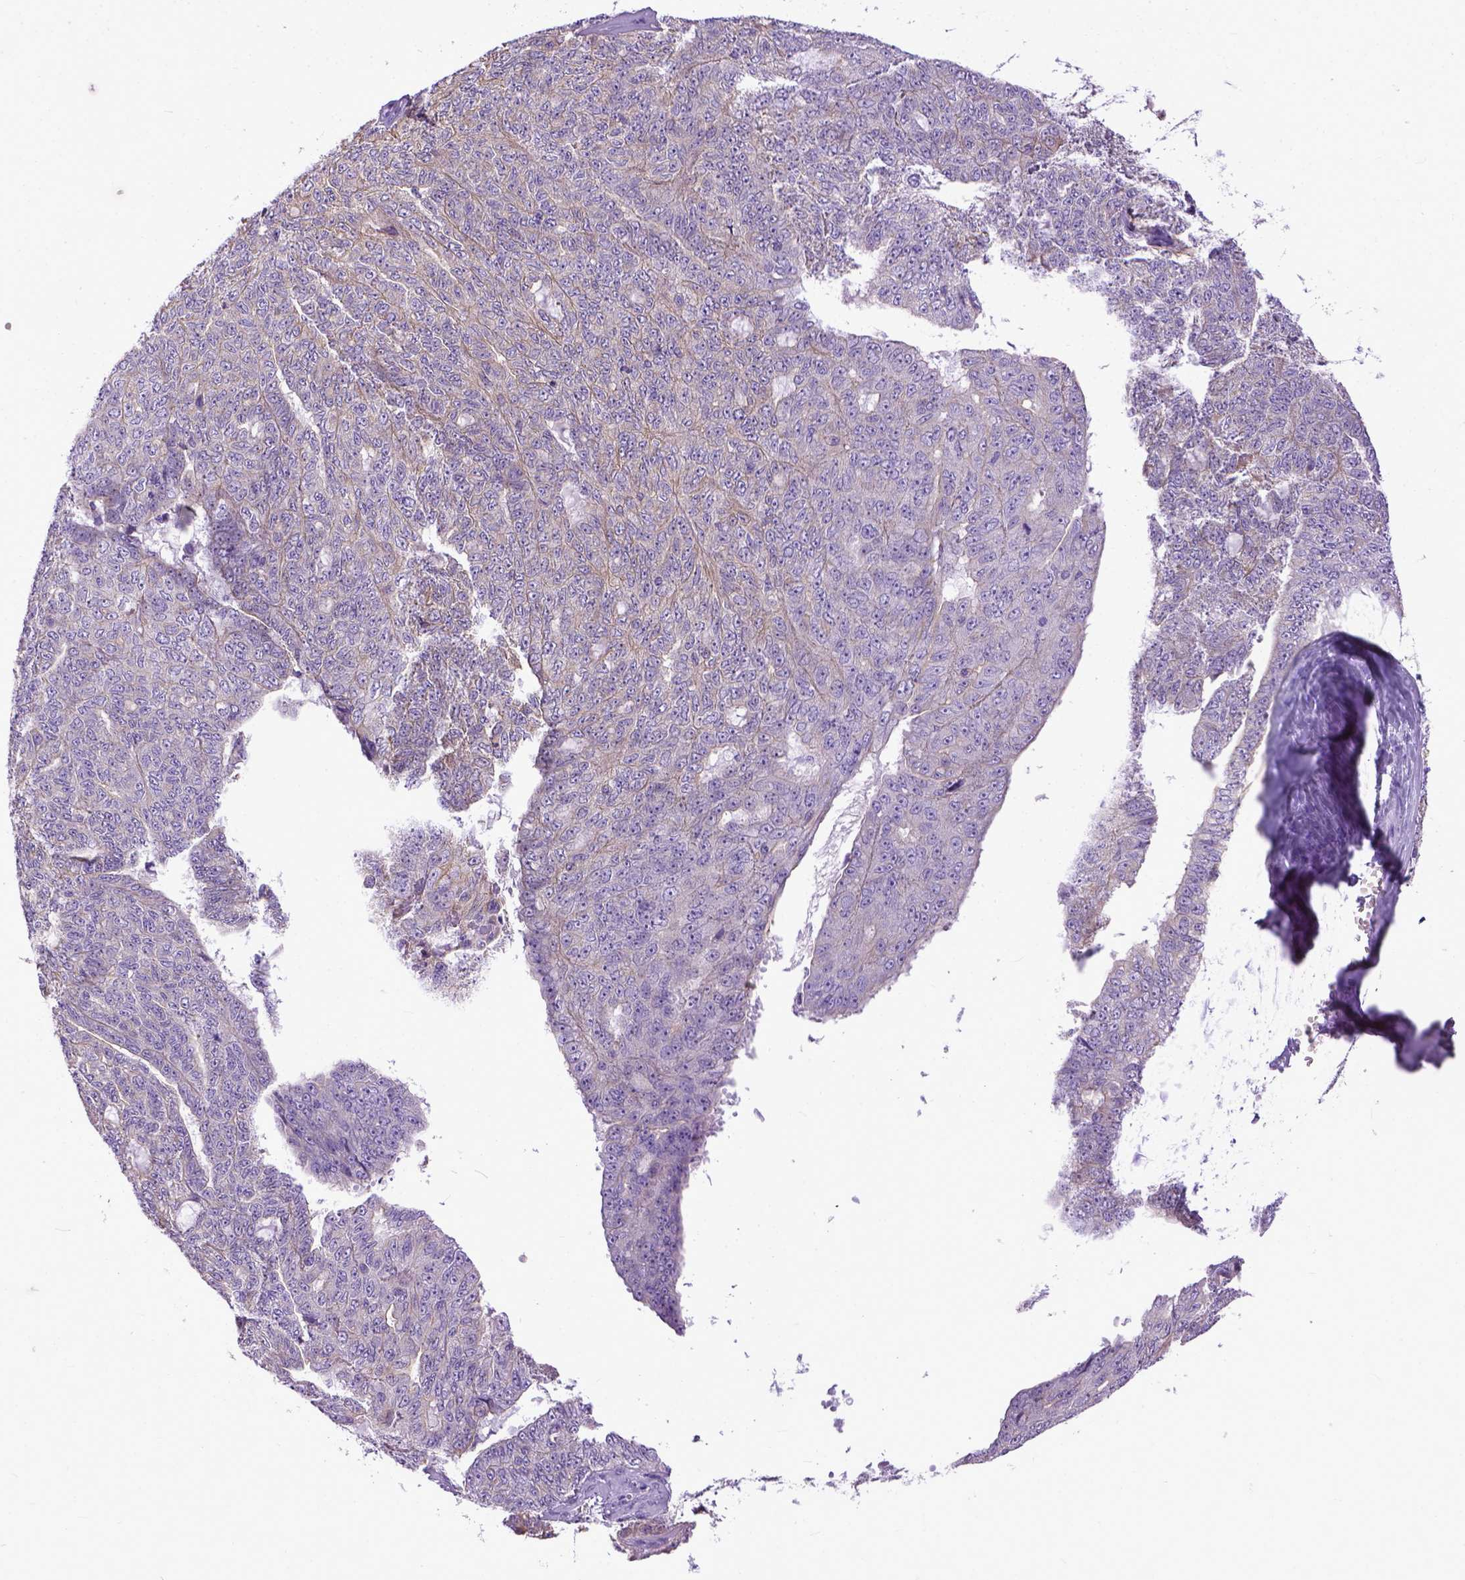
{"staining": {"intensity": "negative", "quantity": "none", "location": "none"}, "tissue": "ovarian cancer", "cell_type": "Tumor cells", "image_type": "cancer", "snomed": [{"axis": "morphology", "description": "Cystadenocarcinoma, serous, NOS"}, {"axis": "topography", "description": "Ovary"}], "caption": "Protein analysis of ovarian cancer (serous cystadenocarcinoma) reveals no significant positivity in tumor cells.", "gene": "PPL", "patient": {"sex": "female", "age": 71}}